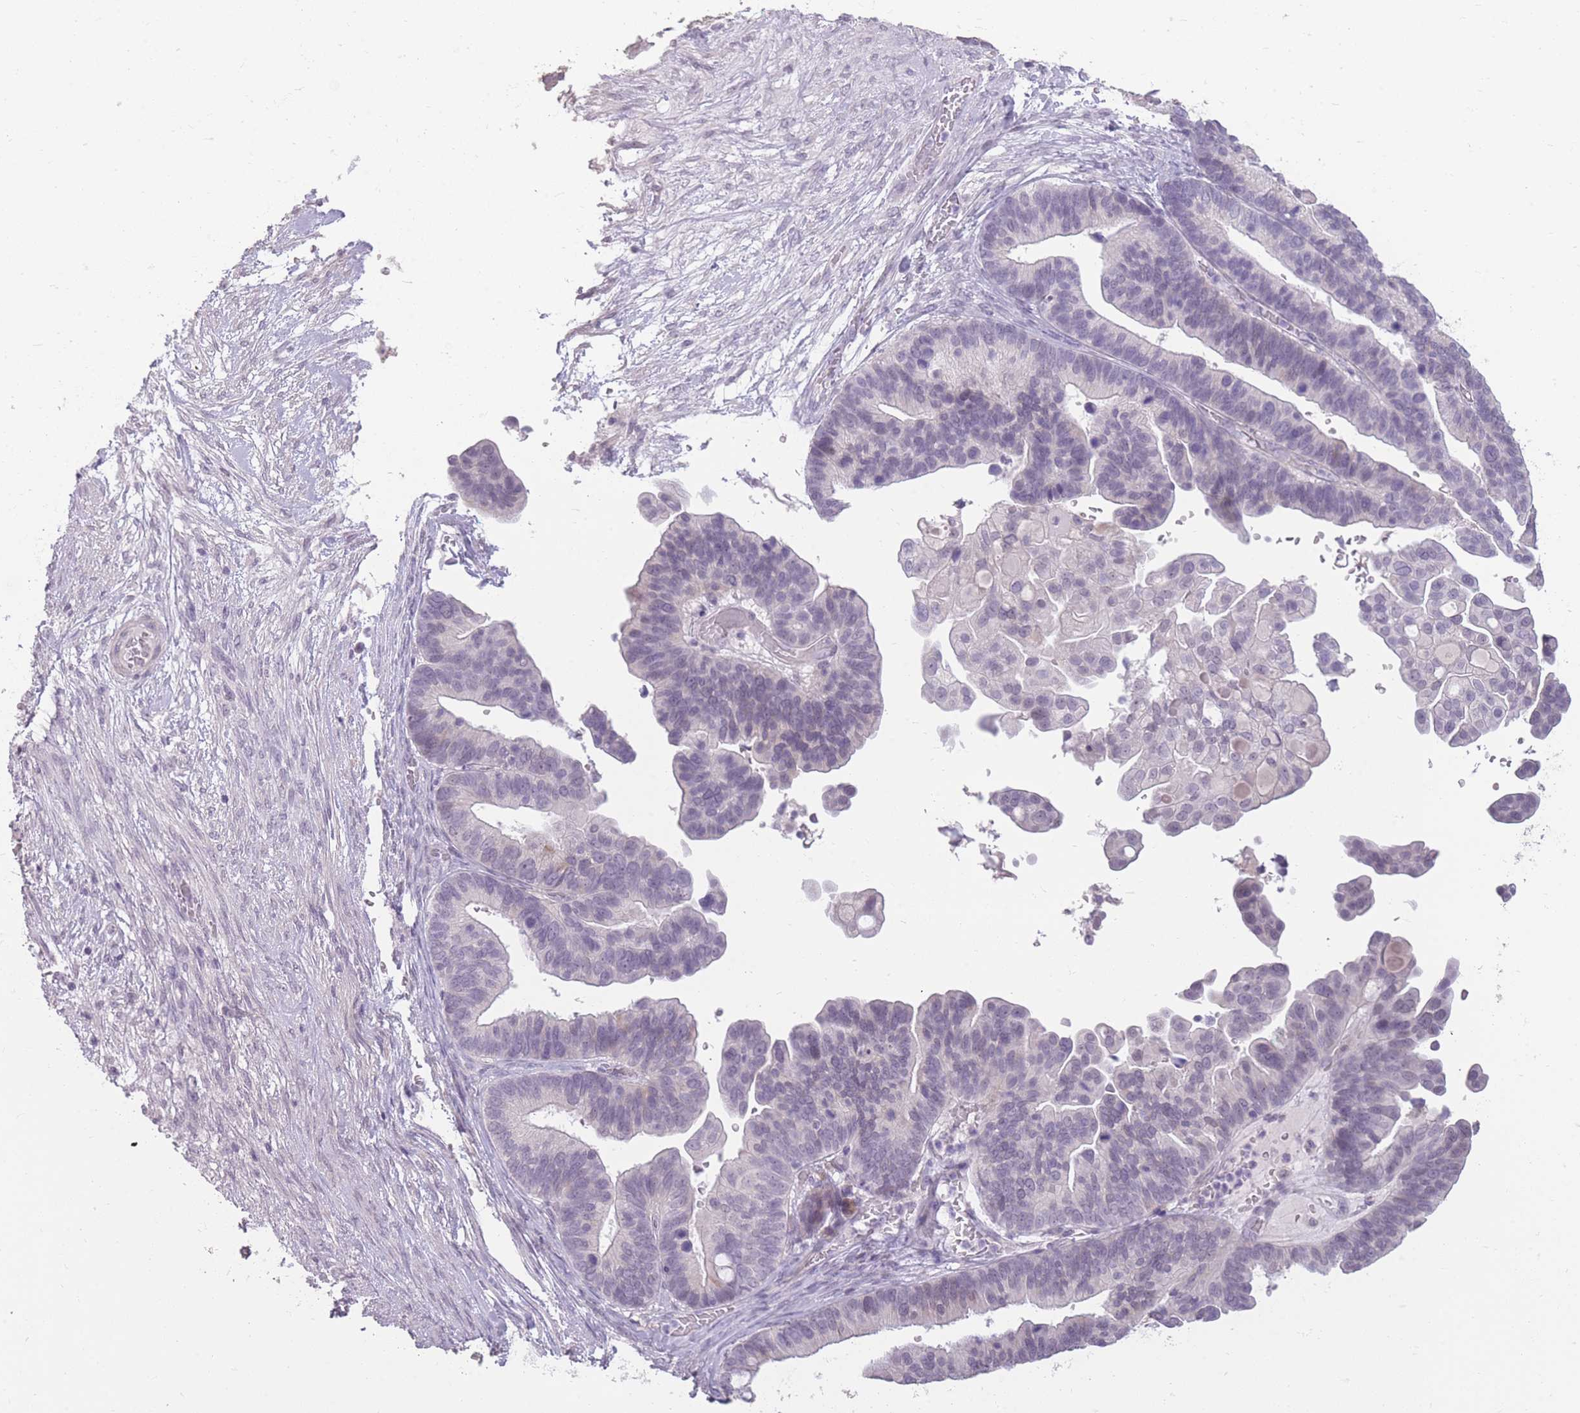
{"staining": {"intensity": "negative", "quantity": "none", "location": "none"}, "tissue": "ovarian cancer", "cell_type": "Tumor cells", "image_type": "cancer", "snomed": [{"axis": "morphology", "description": "Cystadenocarcinoma, serous, NOS"}, {"axis": "topography", "description": "Ovary"}], "caption": "Tumor cells show no significant expression in ovarian cancer.", "gene": "ZBTB24", "patient": {"sex": "female", "age": 56}}